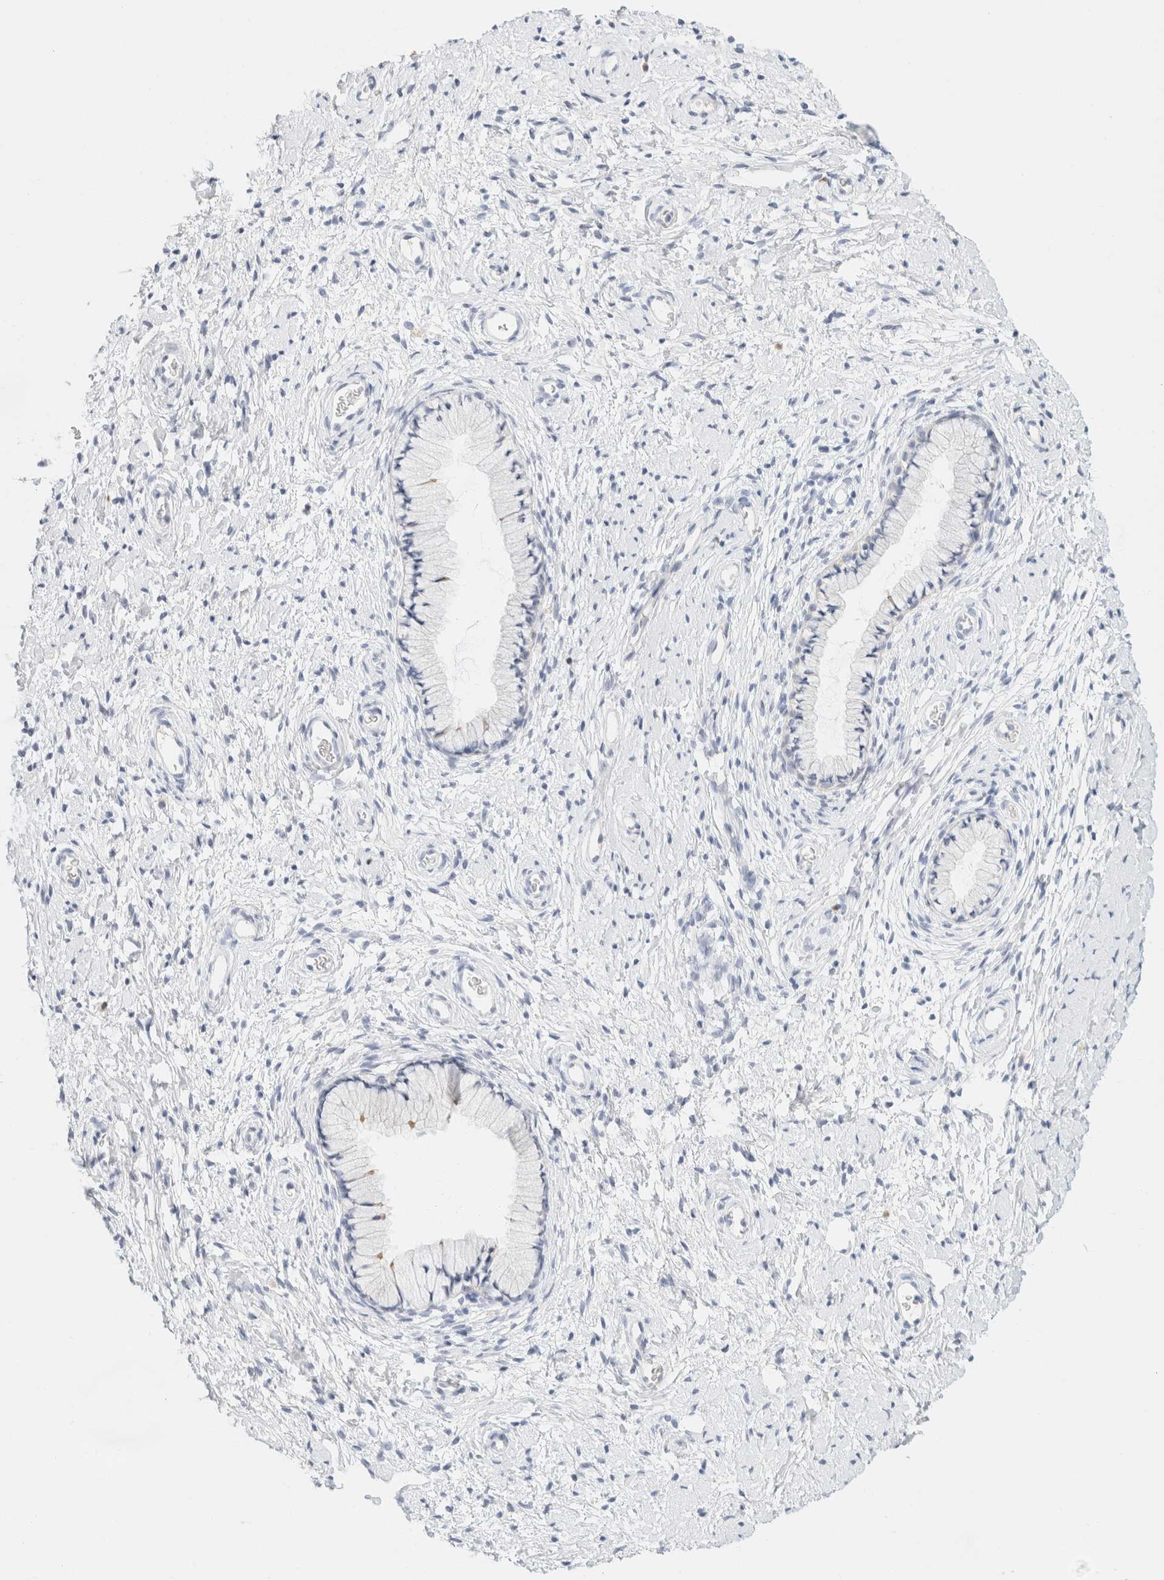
{"staining": {"intensity": "negative", "quantity": "none", "location": "none"}, "tissue": "cervix", "cell_type": "Glandular cells", "image_type": "normal", "snomed": [{"axis": "morphology", "description": "Normal tissue, NOS"}, {"axis": "topography", "description": "Cervix"}], "caption": "There is no significant staining in glandular cells of cervix. Nuclei are stained in blue.", "gene": "KRT20", "patient": {"sex": "female", "age": 72}}